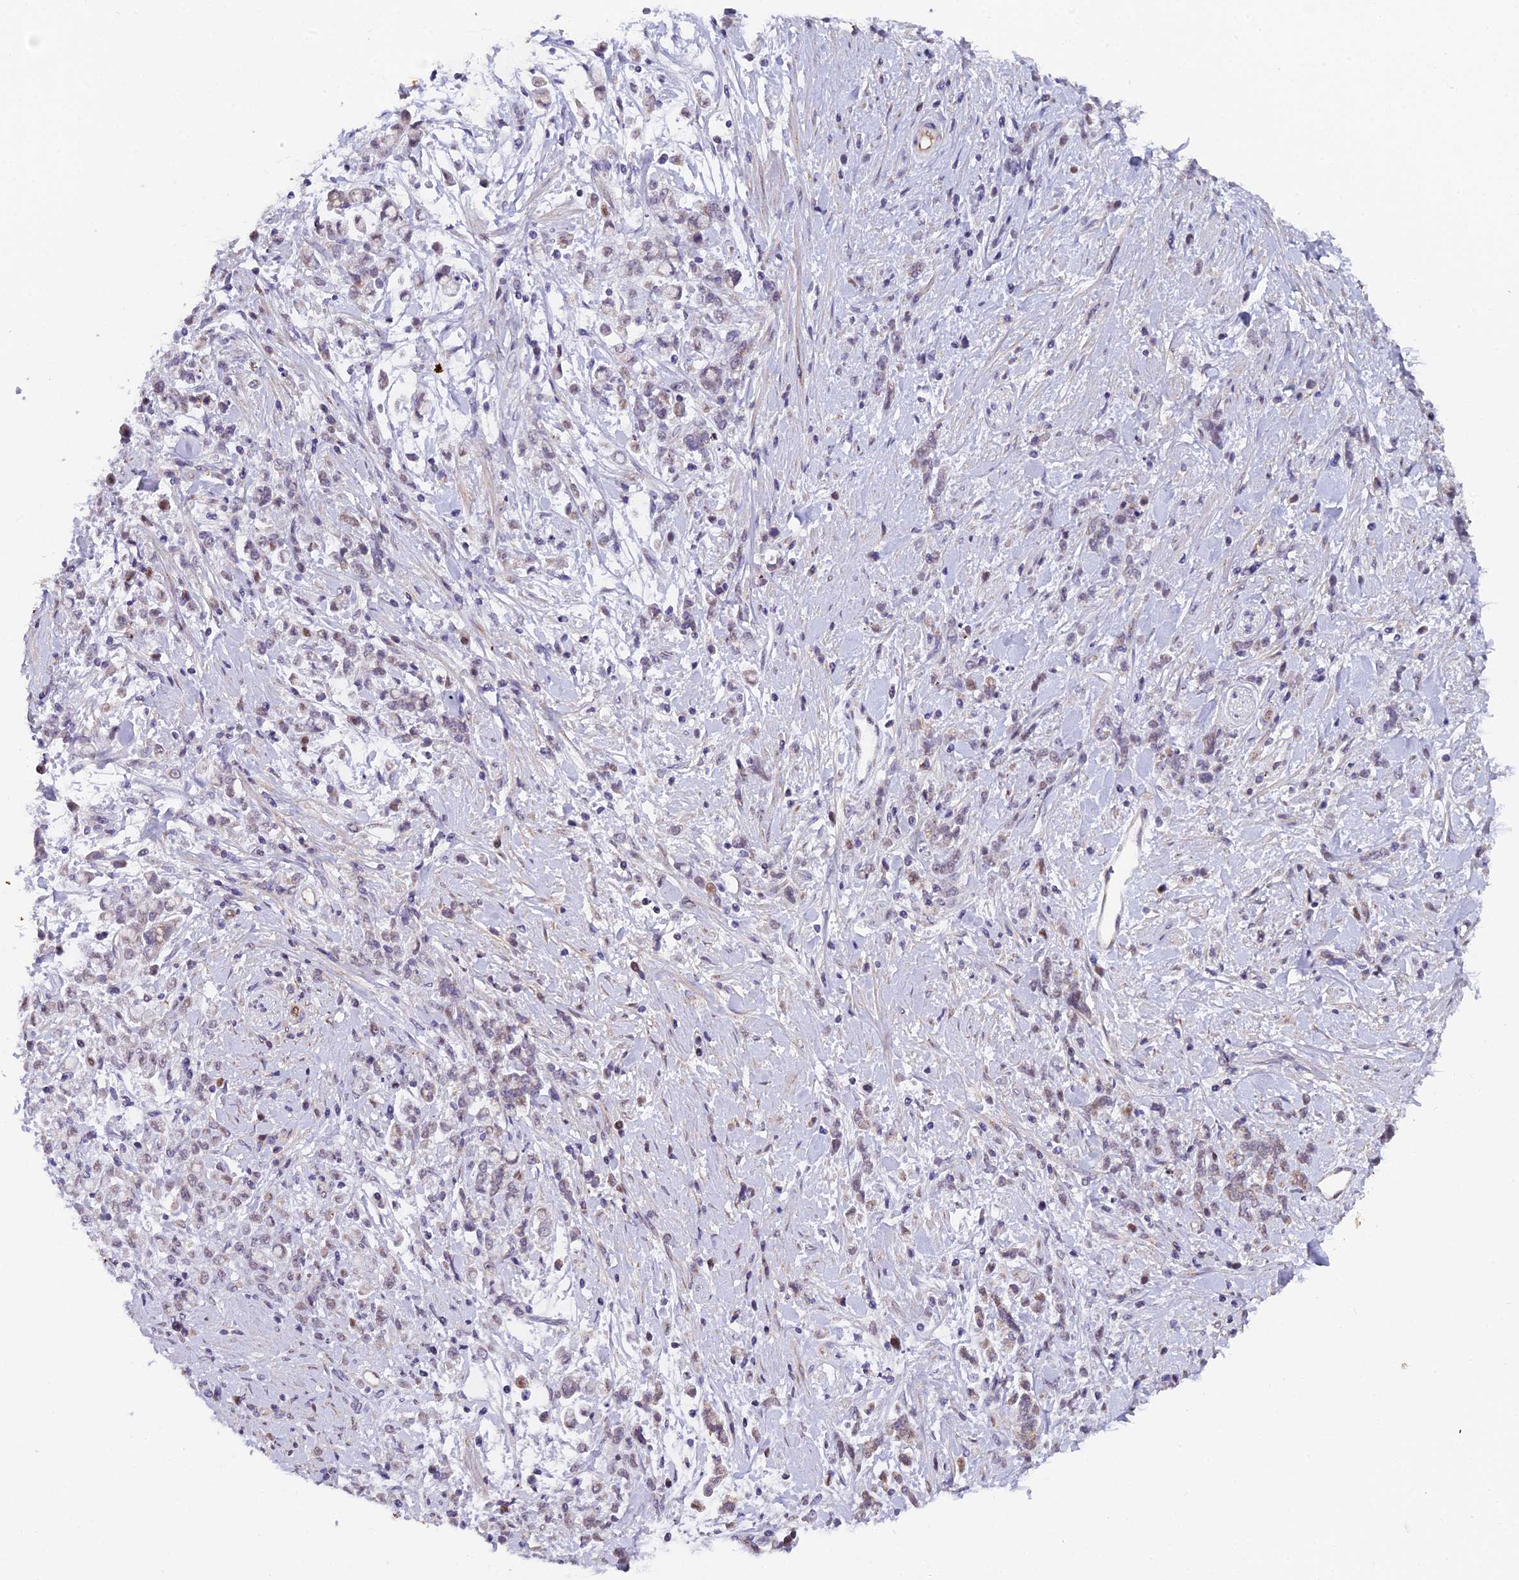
{"staining": {"intensity": "weak", "quantity": "25%-75%", "location": "nuclear"}, "tissue": "stomach cancer", "cell_type": "Tumor cells", "image_type": "cancer", "snomed": [{"axis": "morphology", "description": "Adenocarcinoma, NOS"}, {"axis": "topography", "description": "Stomach"}], "caption": "Immunohistochemistry (IHC) histopathology image of human stomach adenocarcinoma stained for a protein (brown), which shows low levels of weak nuclear expression in approximately 25%-75% of tumor cells.", "gene": "XKR9", "patient": {"sex": "female", "age": 60}}